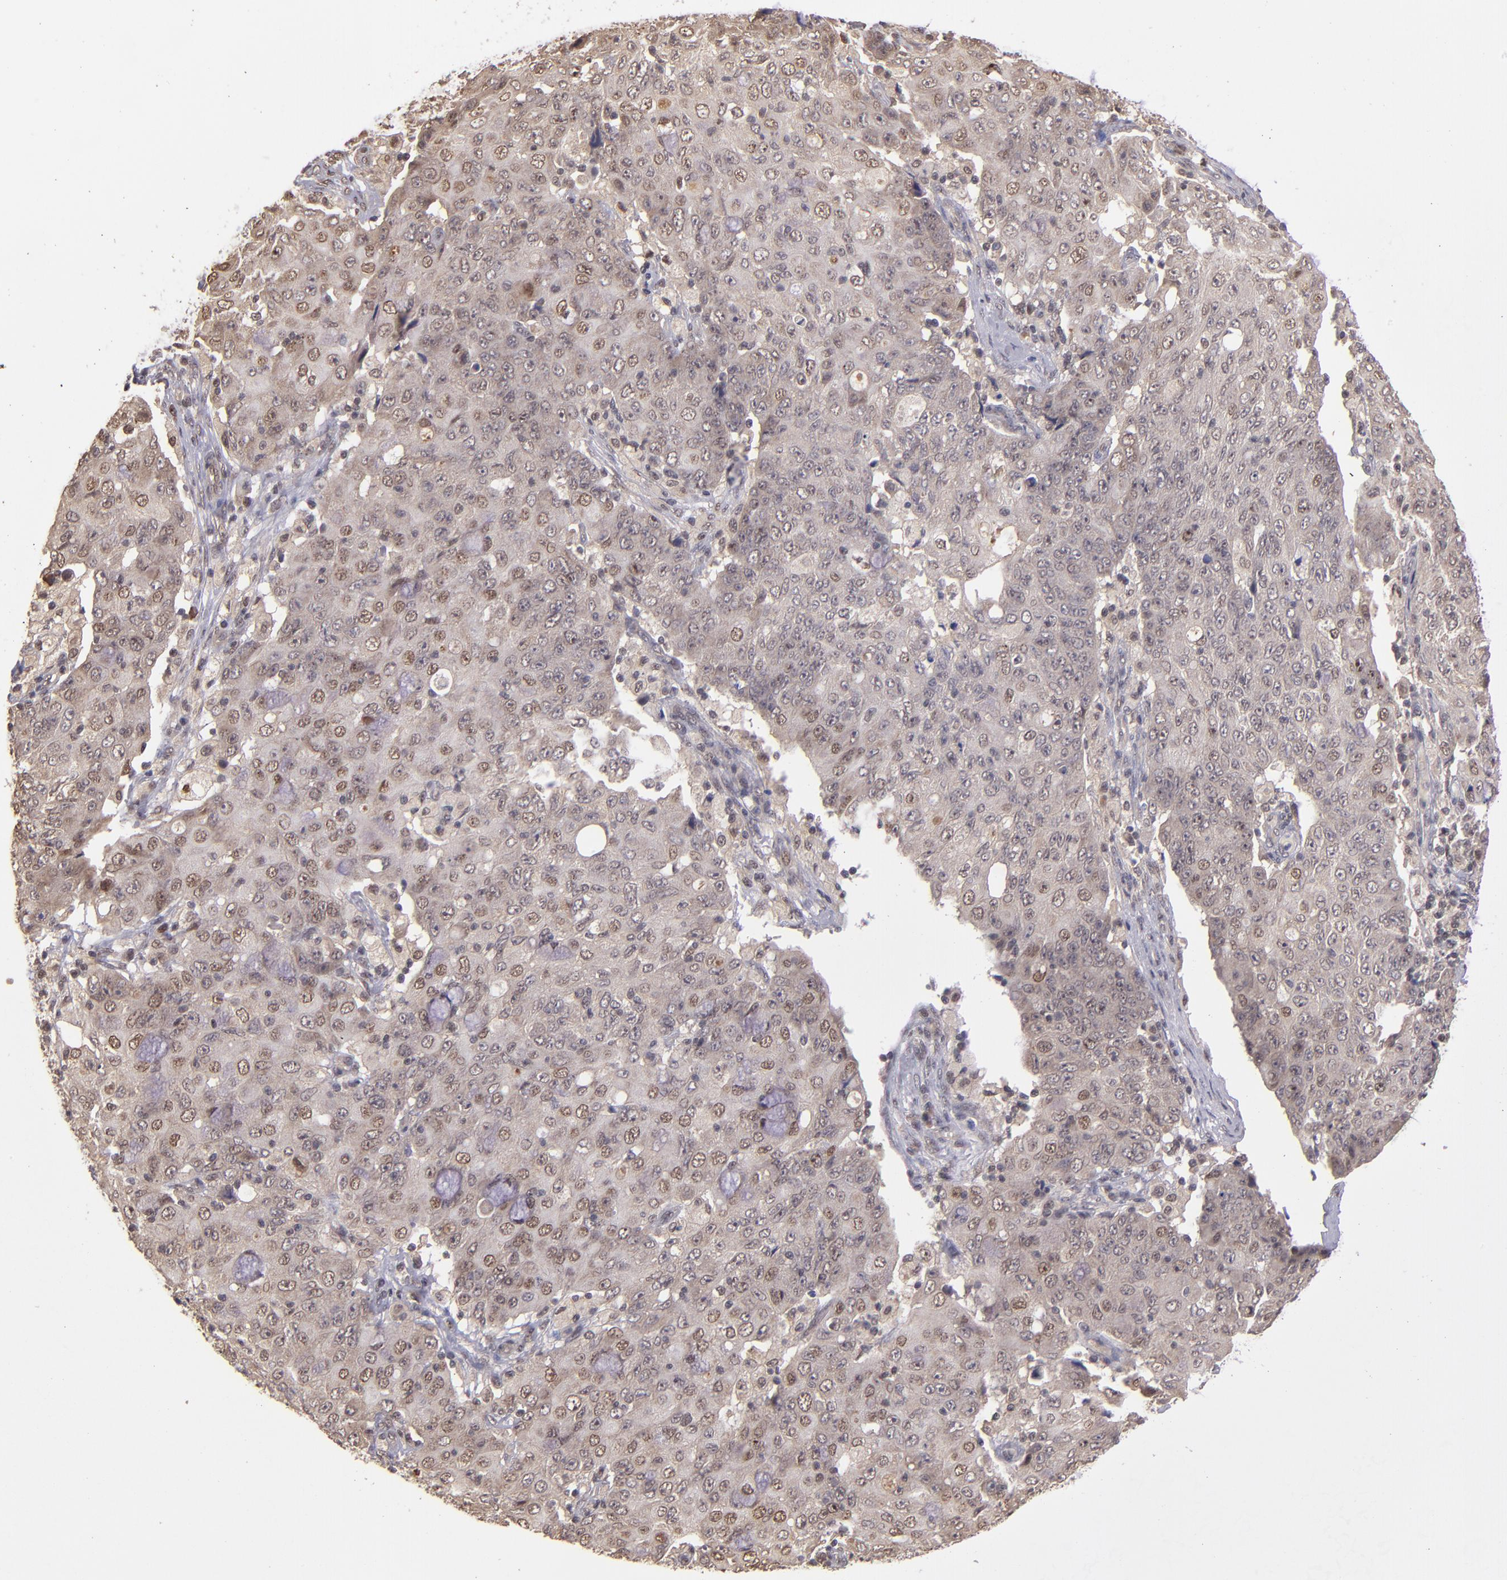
{"staining": {"intensity": "weak", "quantity": "25%-75%", "location": "nuclear"}, "tissue": "ovarian cancer", "cell_type": "Tumor cells", "image_type": "cancer", "snomed": [{"axis": "morphology", "description": "Carcinoma, endometroid"}, {"axis": "topography", "description": "Ovary"}], "caption": "IHC micrograph of neoplastic tissue: ovarian cancer (endometroid carcinoma) stained using IHC reveals low levels of weak protein expression localized specifically in the nuclear of tumor cells, appearing as a nuclear brown color.", "gene": "ABHD12B", "patient": {"sex": "female", "age": 42}}